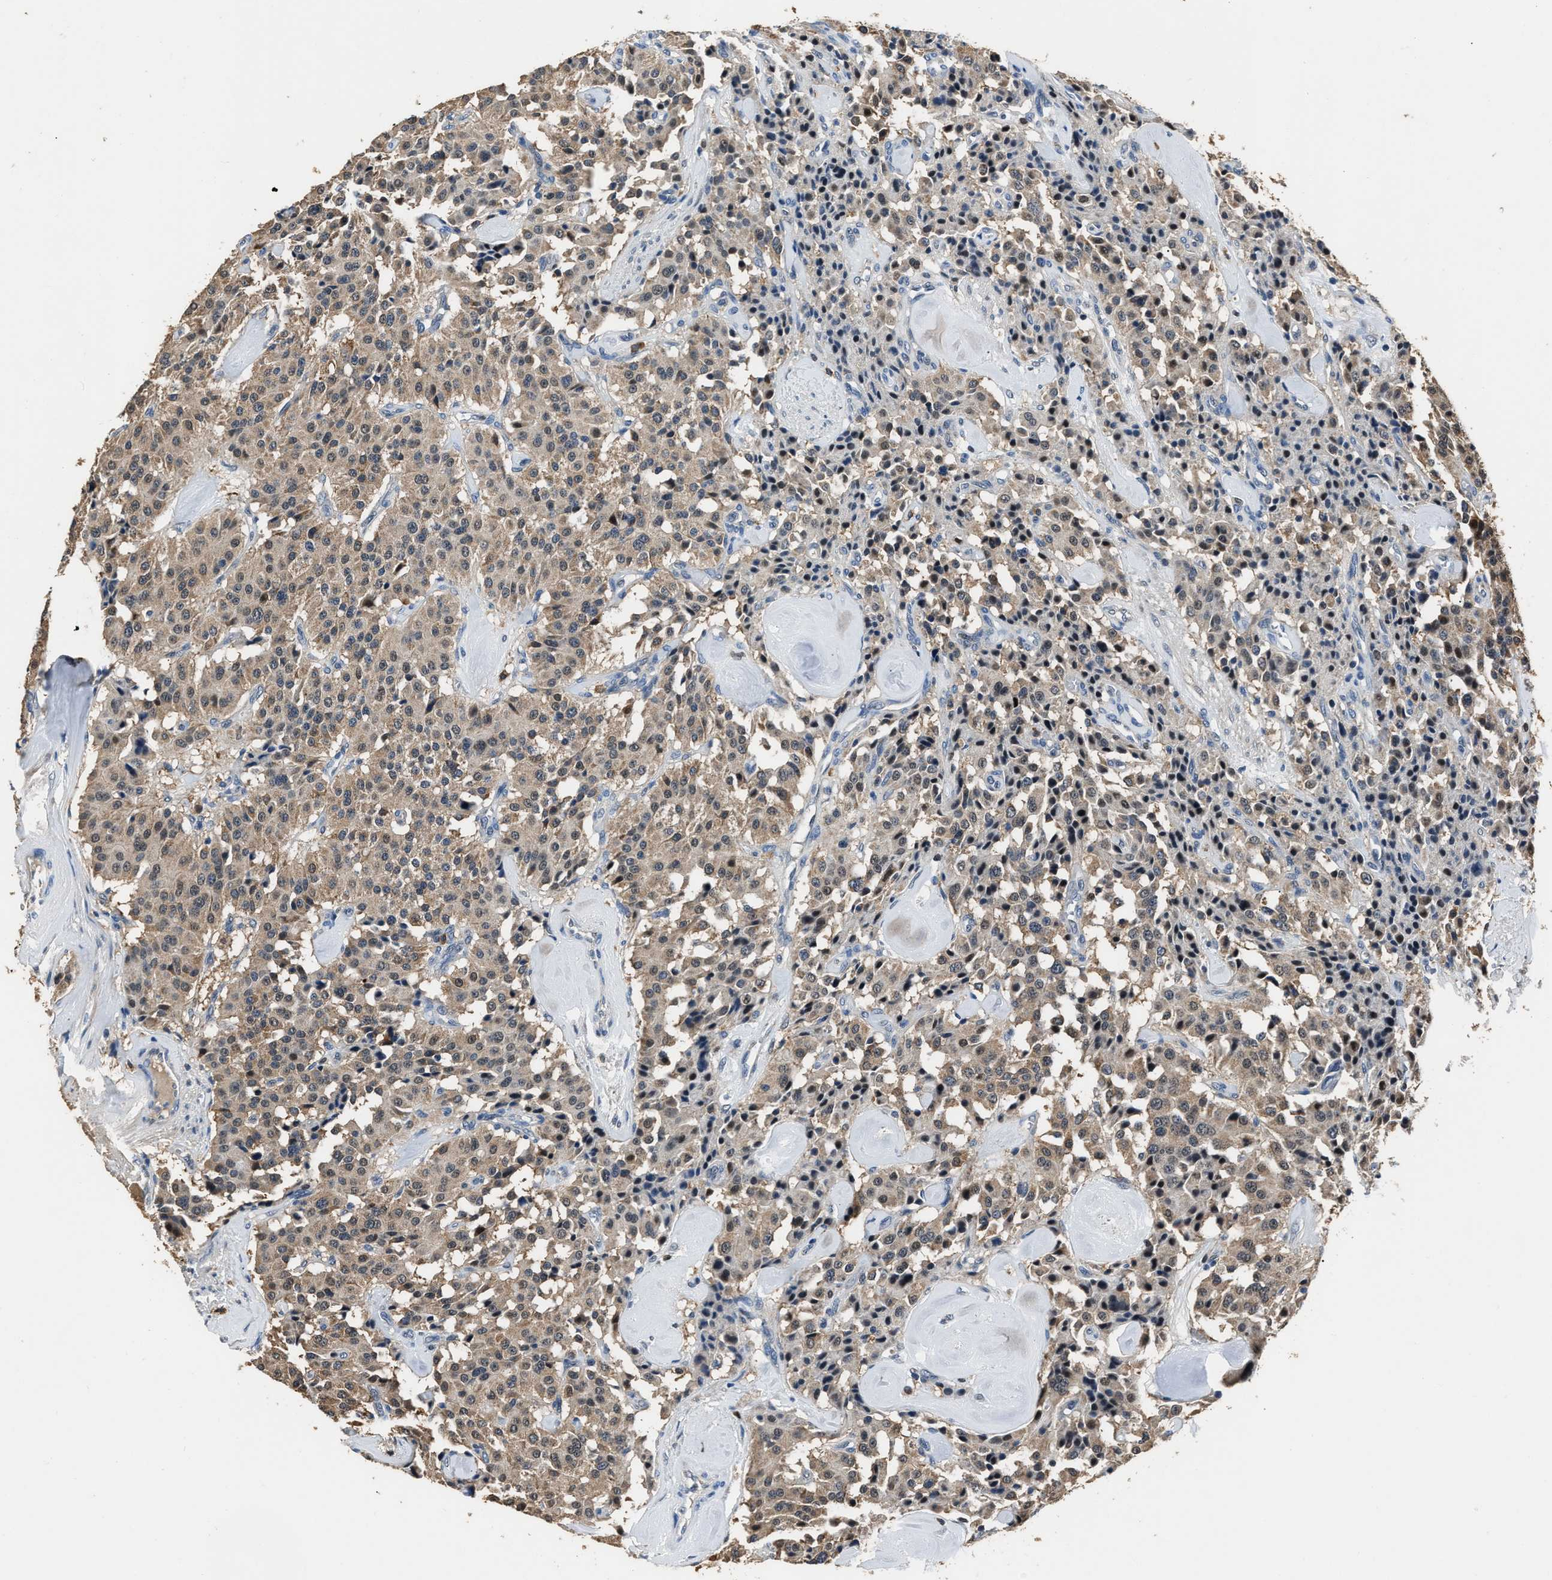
{"staining": {"intensity": "weak", "quantity": ">75%", "location": "cytoplasmic/membranous"}, "tissue": "carcinoid", "cell_type": "Tumor cells", "image_type": "cancer", "snomed": [{"axis": "morphology", "description": "Carcinoid, malignant, NOS"}, {"axis": "topography", "description": "Lung"}], "caption": "A high-resolution micrograph shows immunohistochemistry (IHC) staining of malignant carcinoid, which exhibits weak cytoplasmic/membranous staining in approximately >75% of tumor cells.", "gene": "NSUN5", "patient": {"sex": "male", "age": 30}}